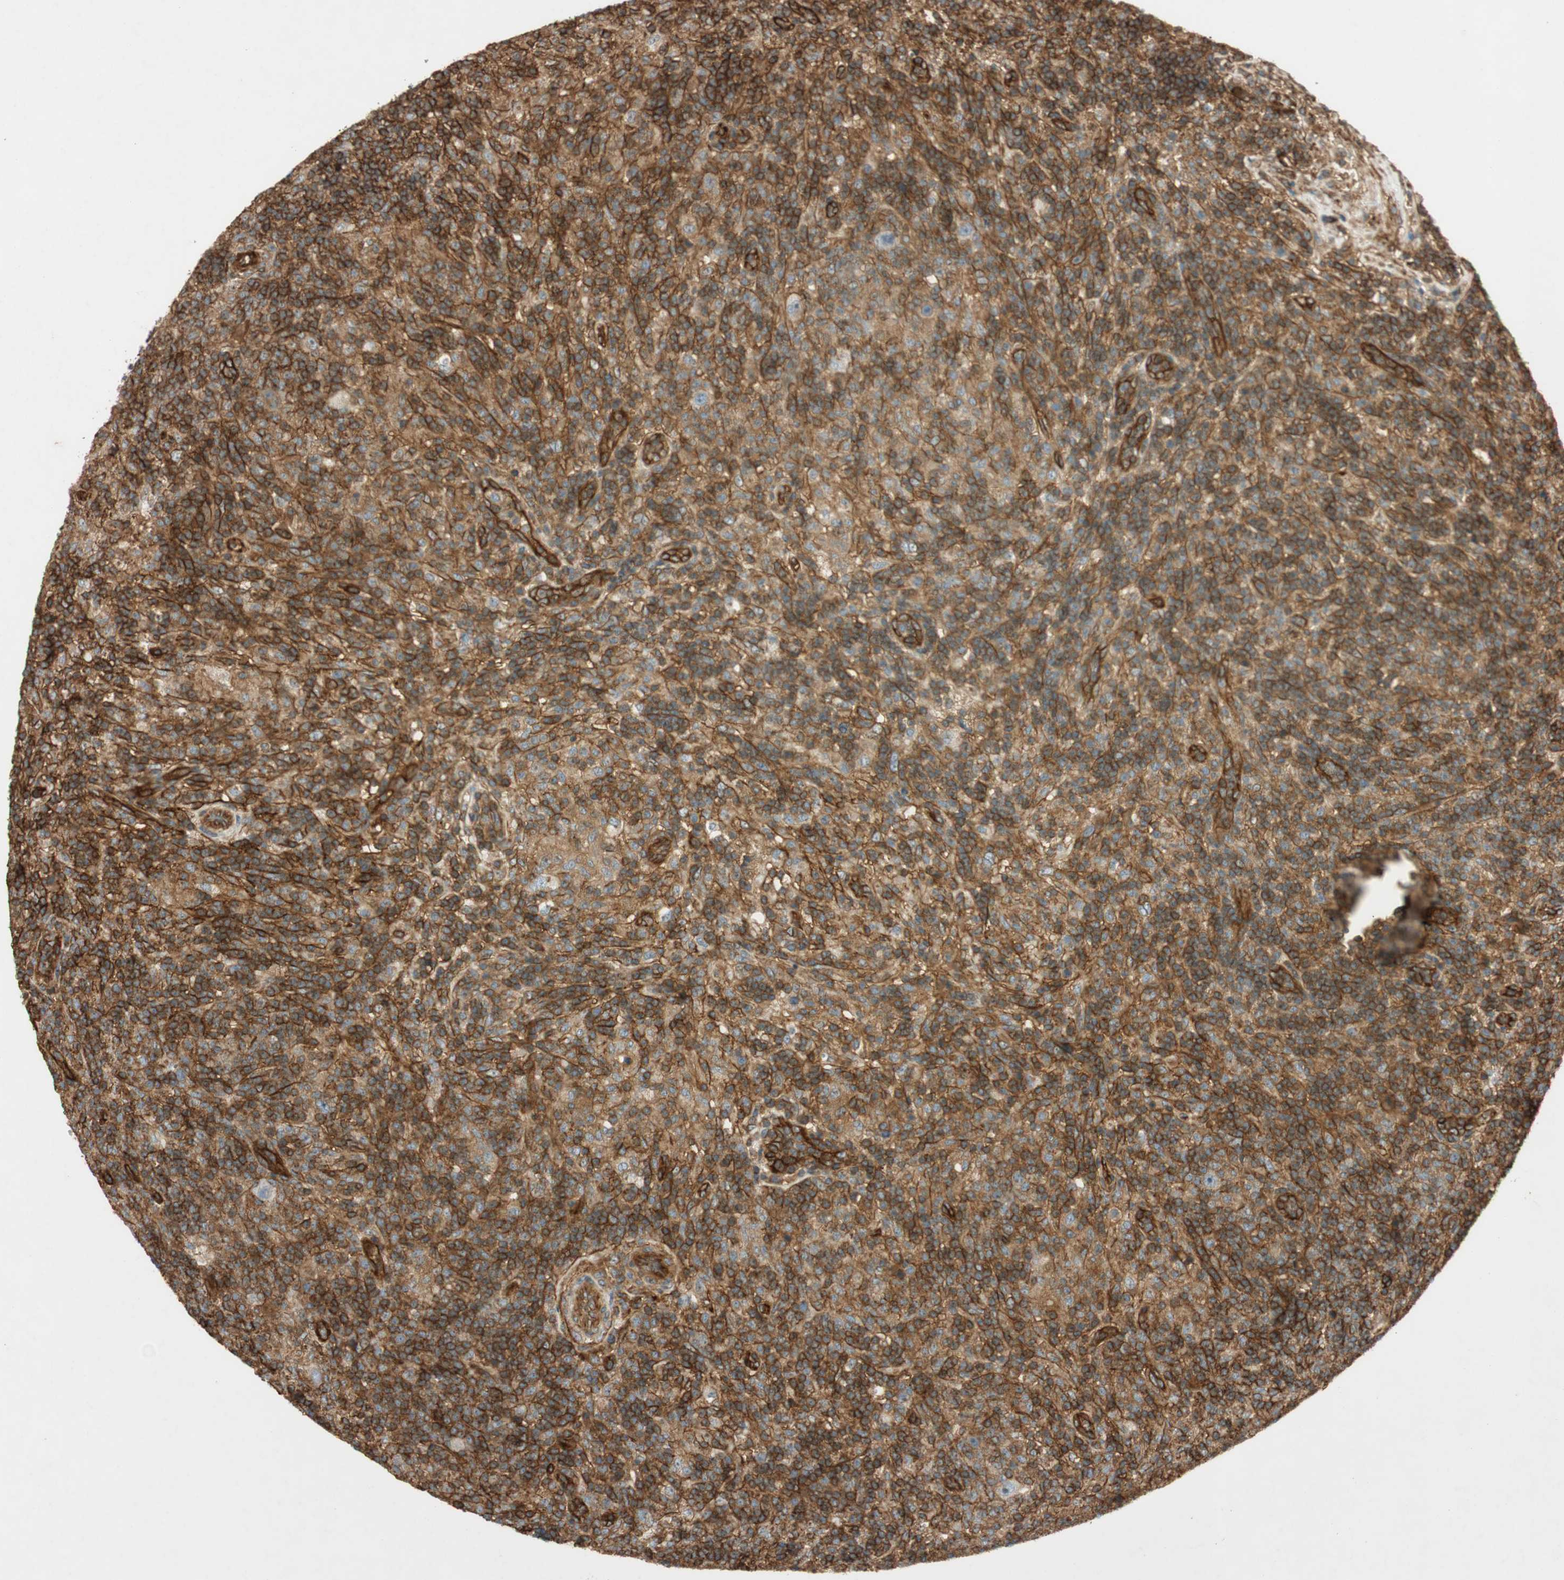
{"staining": {"intensity": "negative", "quantity": "none", "location": "none"}, "tissue": "lymphoma", "cell_type": "Tumor cells", "image_type": "cancer", "snomed": [{"axis": "morphology", "description": "Hodgkin's disease, NOS"}, {"axis": "topography", "description": "Lymph node"}], "caption": "Immunohistochemical staining of human lymphoma exhibits no significant staining in tumor cells. (Brightfield microscopy of DAB (3,3'-diaminobenzidine) immunohistochemistry at high magnification).", "gene": "BTN3A3", "patient": {"sex": "male", "age": 70}}